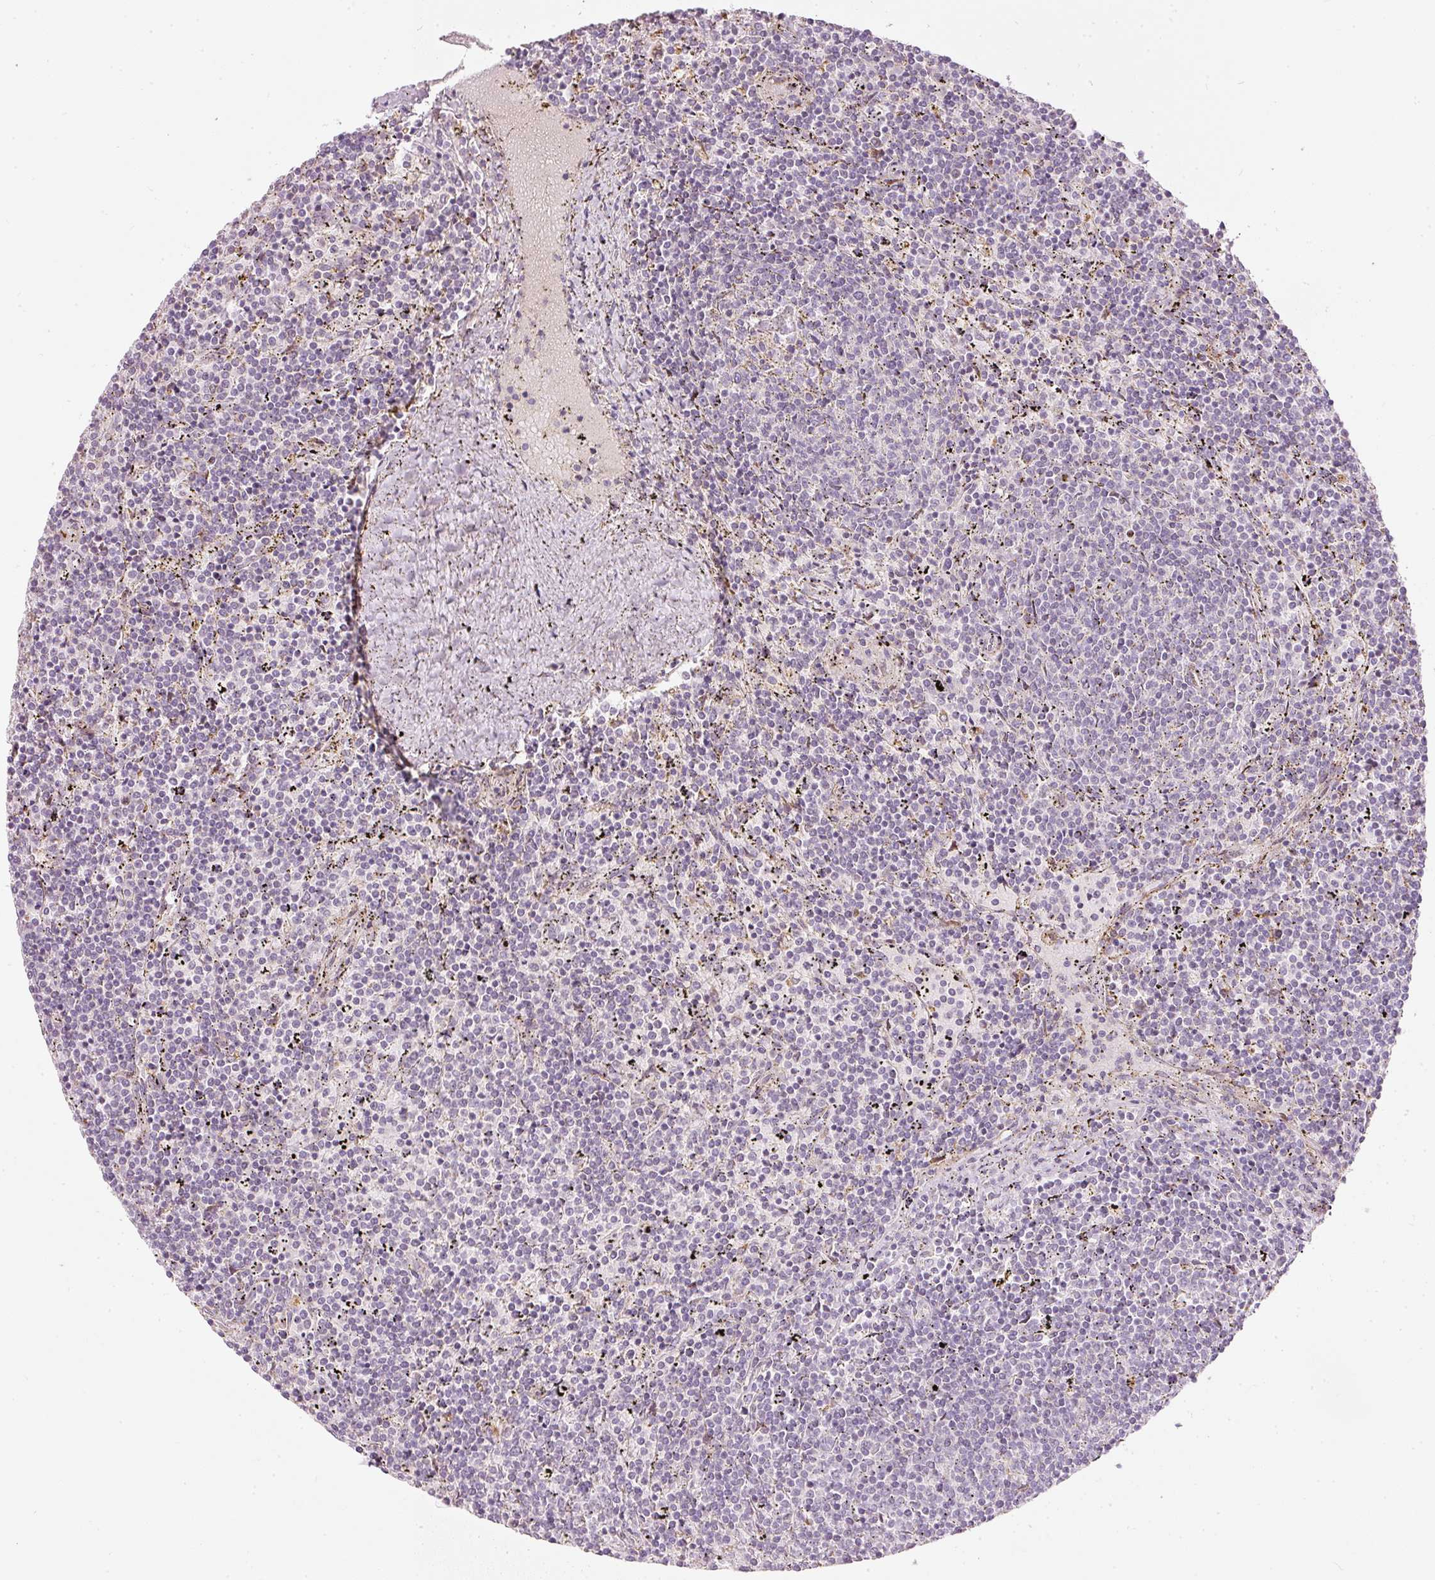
{"staining": {"intensity": "negative", "quantity": "none", "location": "none"}, "tissue": "lymphoma", "cell_type": "Tumor cells", "image_type": "cancer", "snomed": [{"axis": "morphology", "description": "Malignant lymphoma, non-Hodgkin's type, Low grade"}, {"axis": "topography", "description": "Spleen"}], "caption": "This micrograph is of malignant lymphoma, non-Hodgkin's type (low-grade) stained with IHC to label a protein in brown with the nuclei are counter-stained blue. There is no positivity in tumor cells.", "gene": "RNF39", "patient": {"sex": "female", "age": 50}}